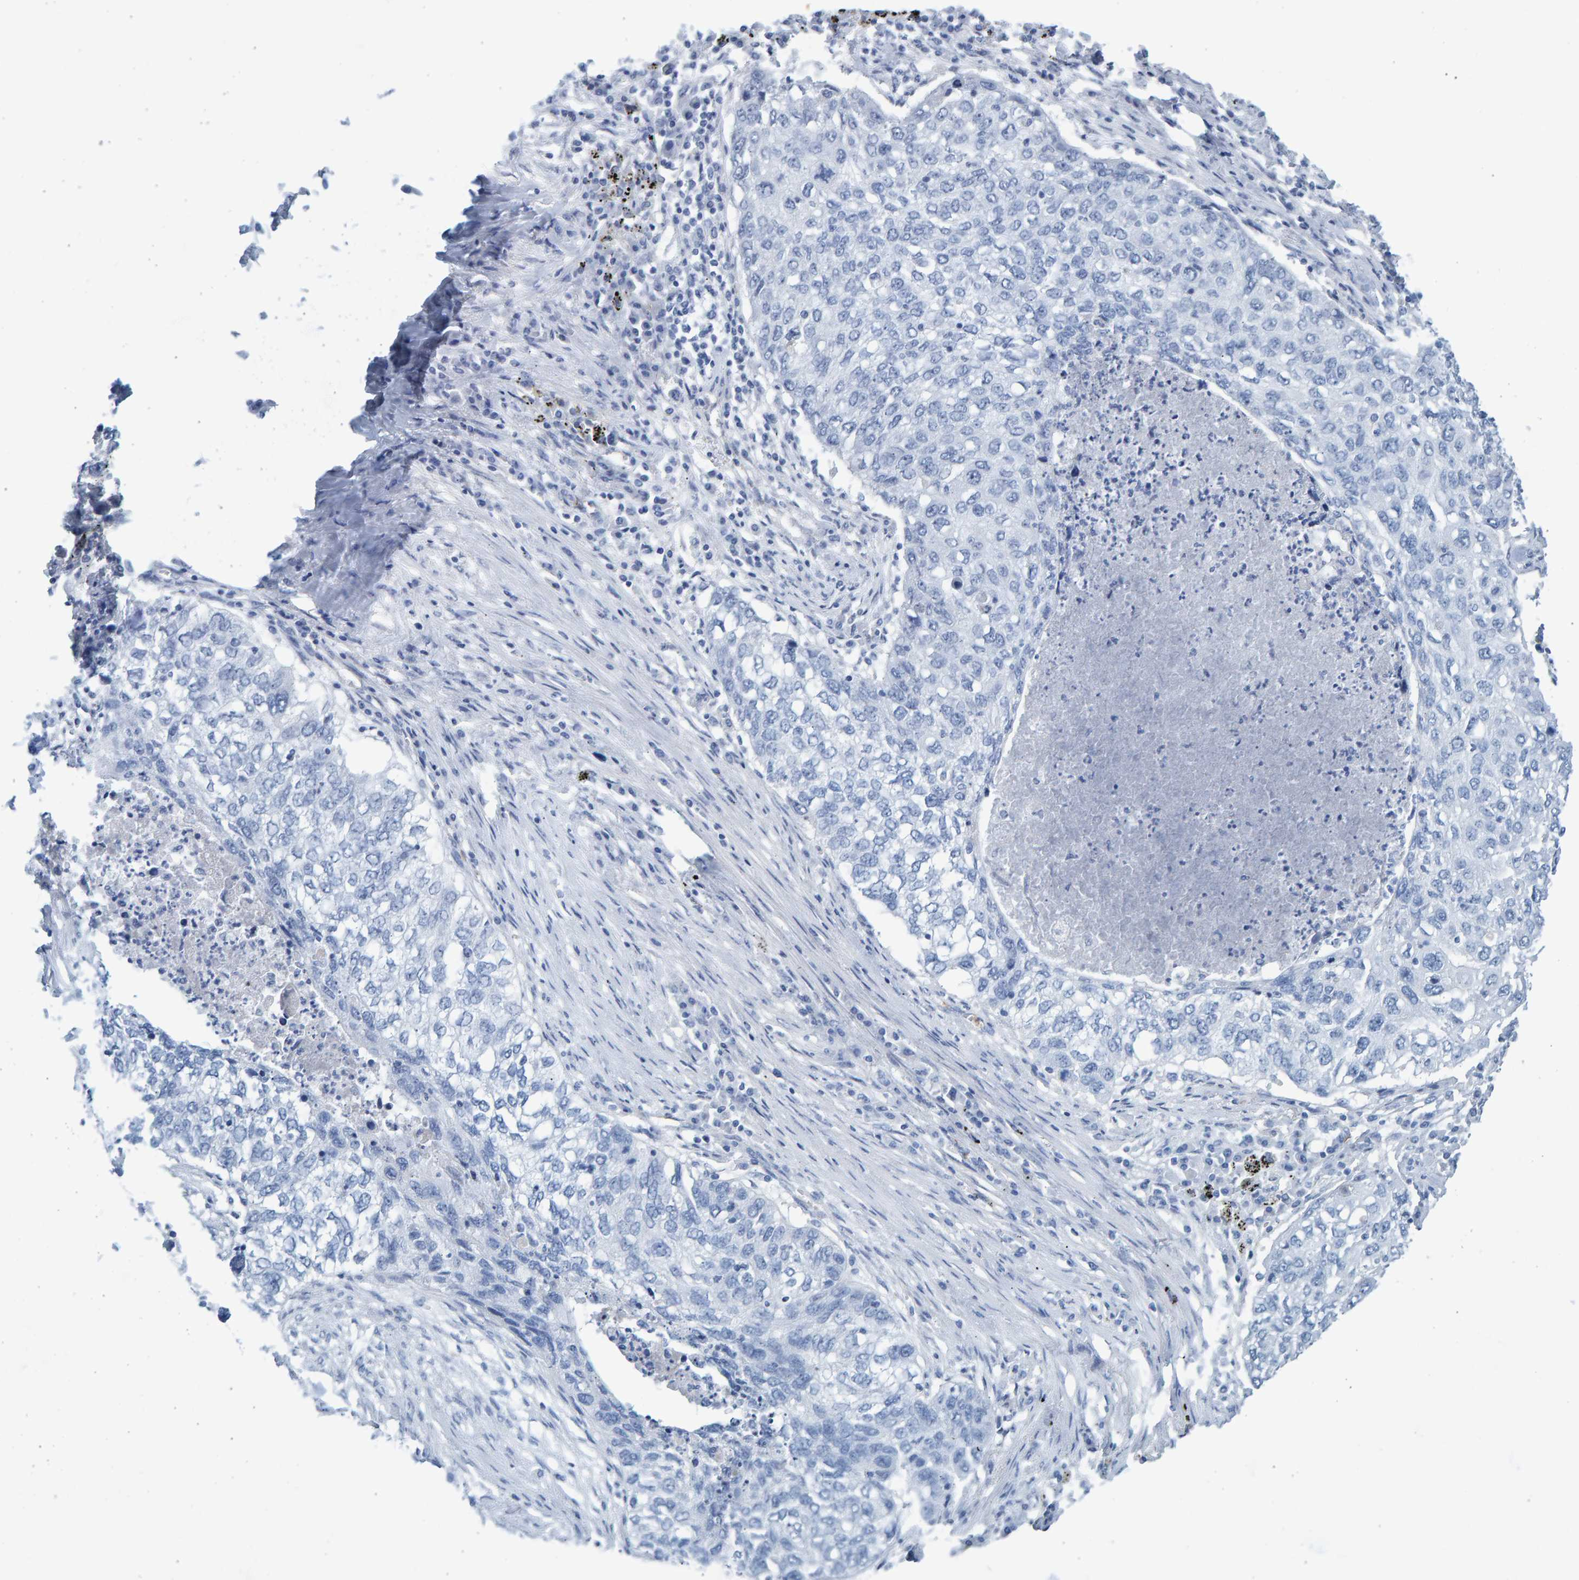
{"staining": {"intensity": "negative", "quantity": "none", "location": "none"}, "tissue": "lung cancer", "cell_type": "Tumor cells", "image_type": "cancer", "snomed": [{"axis": "morphology", "description": "Squamous cell carcinoma, NOS"}, {"axis": "topography", "description": "Lung"}], "caption": "A histopathology image of lung cancer (squamous cell carcinoma) stained for a protein demonstrates no brown staining in tumor cells.", "gene": "SLC34A3", "patient": {"sex": "female", "age": 63}}